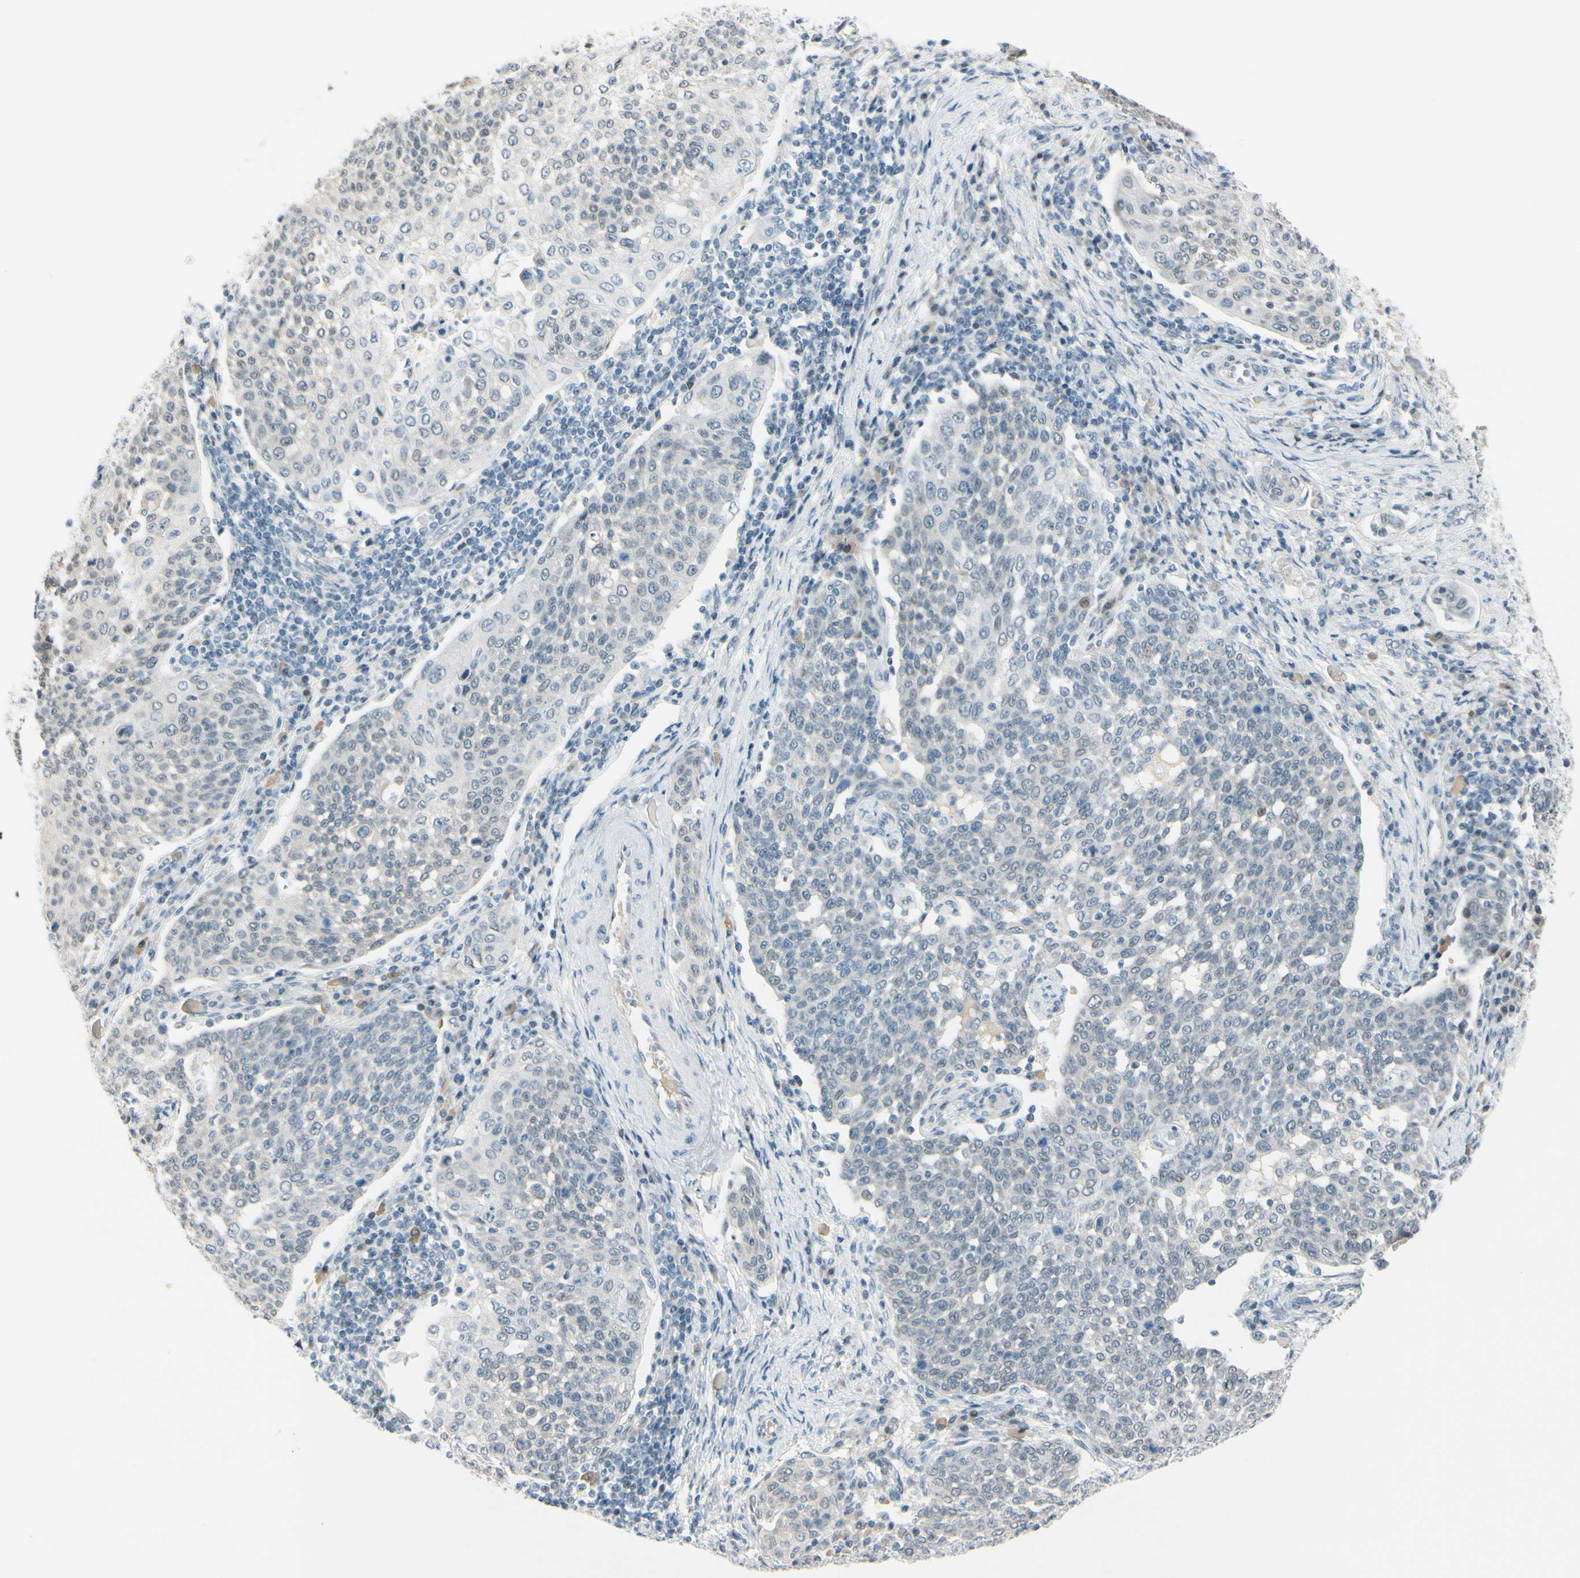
{"staining": {"intensity": "negative", "quantity": "none", "location": "none"}, "tissue": "cervical cancer", "cell_type": "Tumor cells", "image_type": "cancer", "snomed": [{"axis": "morphology", "description": "Squamous cell carcinoma, NOS"}, {"axis": "topography", "description": "Cervix"}], "caption": "This is an IHC histopathology image of squamous cell carcinoma (cervical). There is no staining in tumor cells.", "gene": "B4GALNT1", "patient": {"sex": "female", "age": 34}}